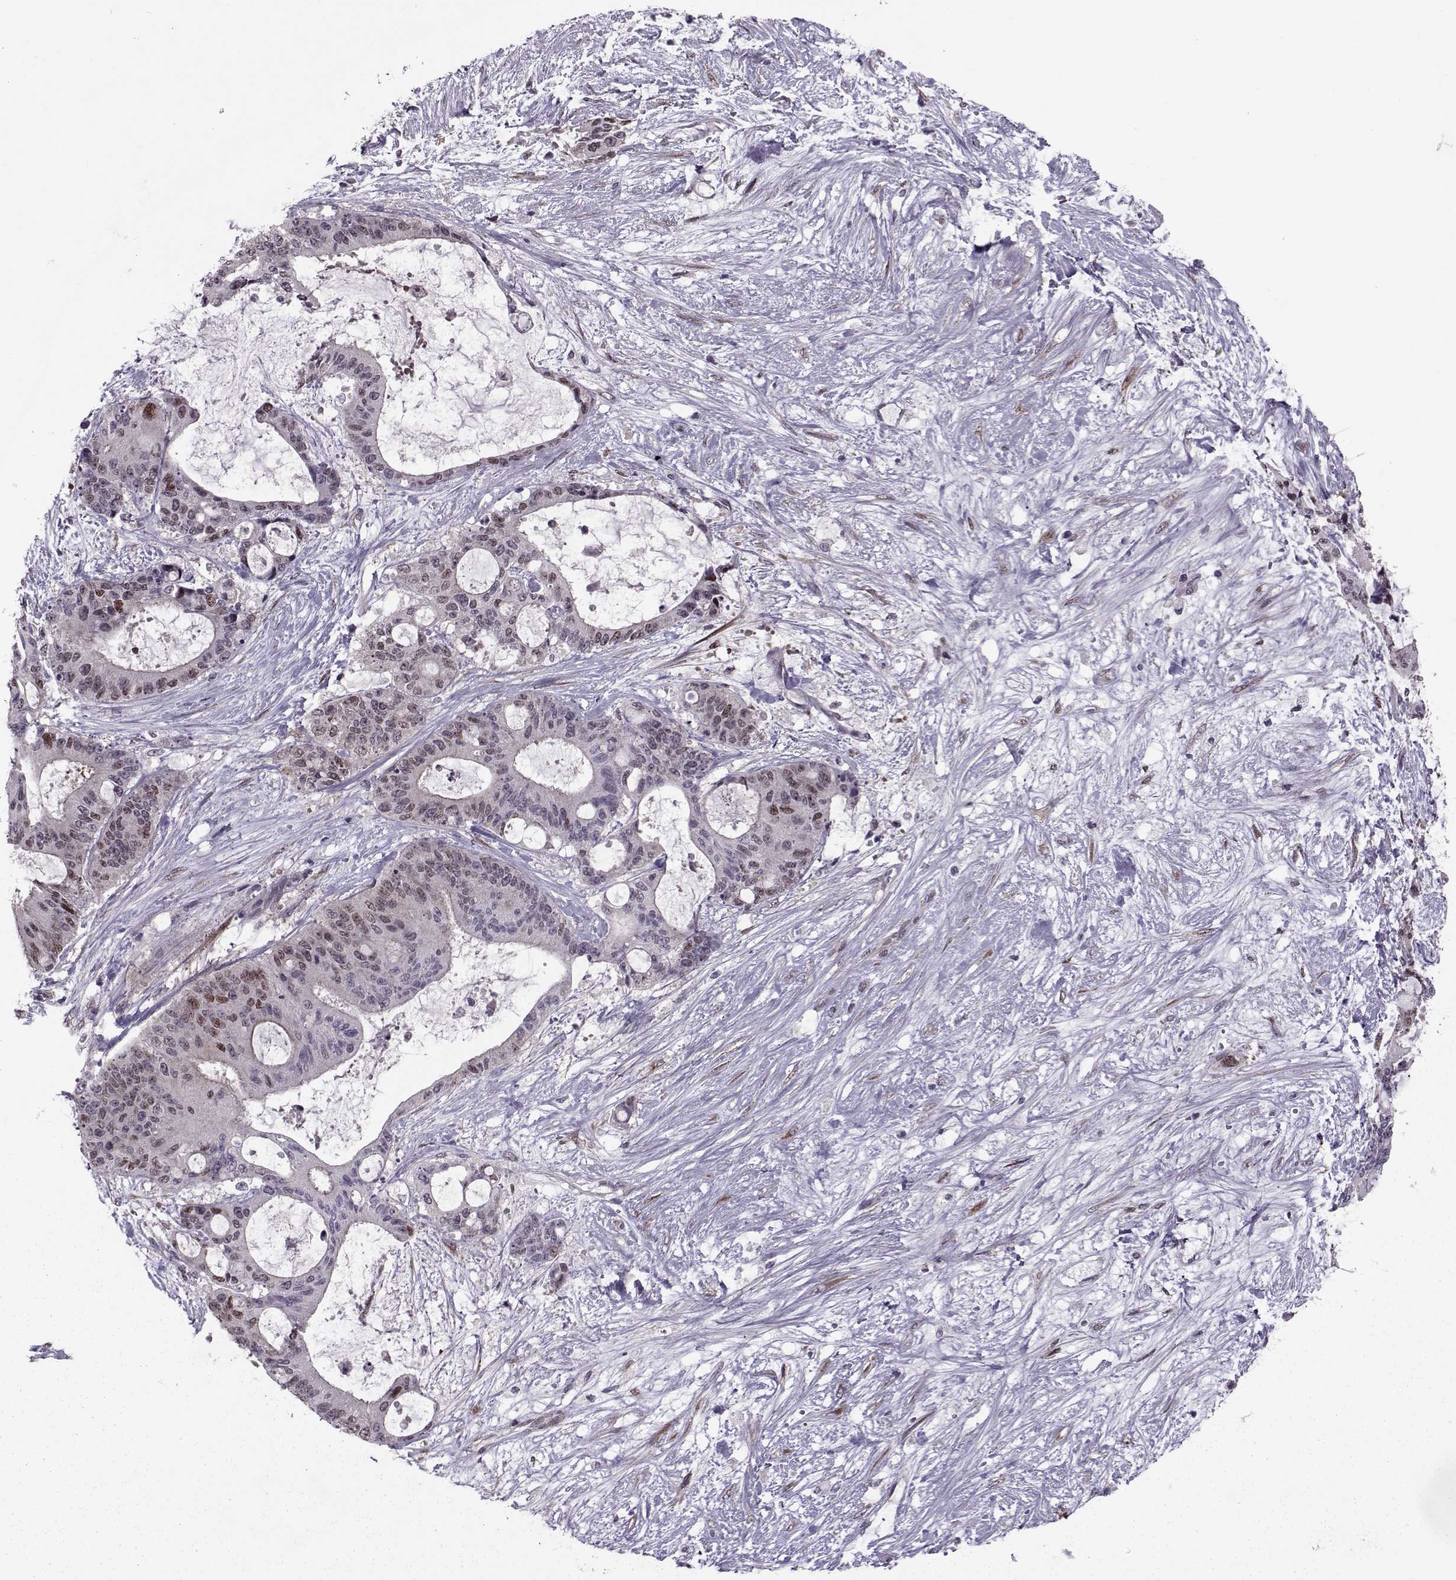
{"staining": {"intensity": "moderate", "quantity": "<25%", "location": "nuclear"}, "tissue": "liver cancer", "cell_type": "Tumor cells", "image_type": "cancer", "snomed": [{"axis": "morphology", "description": "Normal tissue, NOS"}, {"axis": "morphology", "description": "Cholangiocarcinoma"}, {"axis": "topography", "description": "Liver"}, {"axis": "topography", "description": "Peripheral nerve tissue"}], "caption": "A high-resolution image shows IHC staining of liver cholangiocarcinoma, which shows moderate nuclear expression in about <25% of tumor cells.", "gene": "CDK4", "patient": {"sex": "female", "age": 73}}